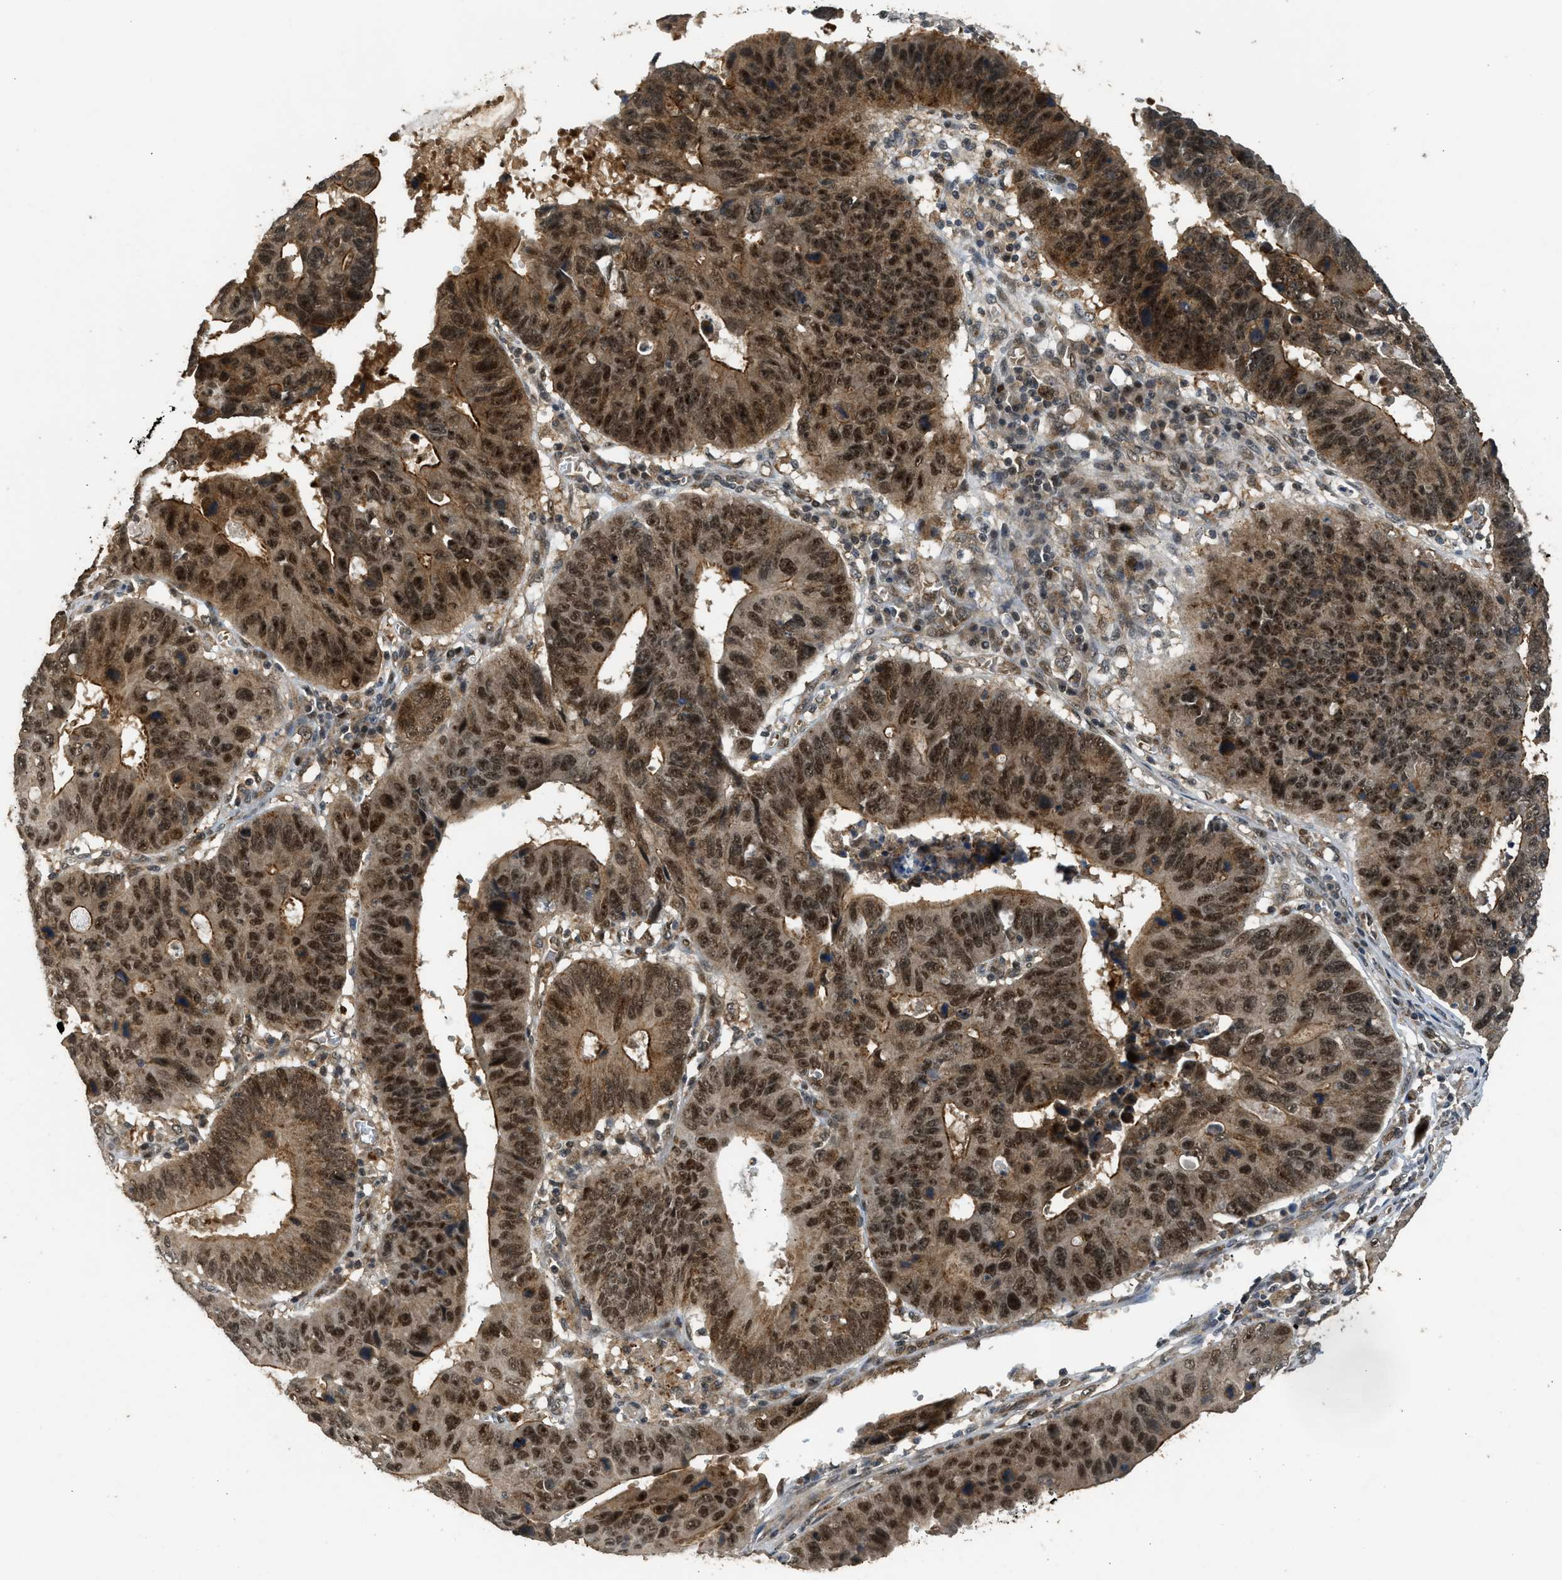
{"staining": {"intensity": "moderate", "quantity": ">75%", "location": "cytoplasmic/membranous,nuclear"}, "tissue": "stomach cancer", "cell_type": "Tumor cells", "image_type": "cancer", "snomed": [{"axis": "morphology", "description": "Adenocarcinoma, NOS"}, {"axis": "topography", "description": "Stomach"}], "caption": "Protein expression analysis of human stomach cancer reveals moderate cytoplasmic/membranous and nuclear staining in approximately >75% of tumor cells.", "gene": "GET1", "patient": {"sex": "male", "age": 59}}